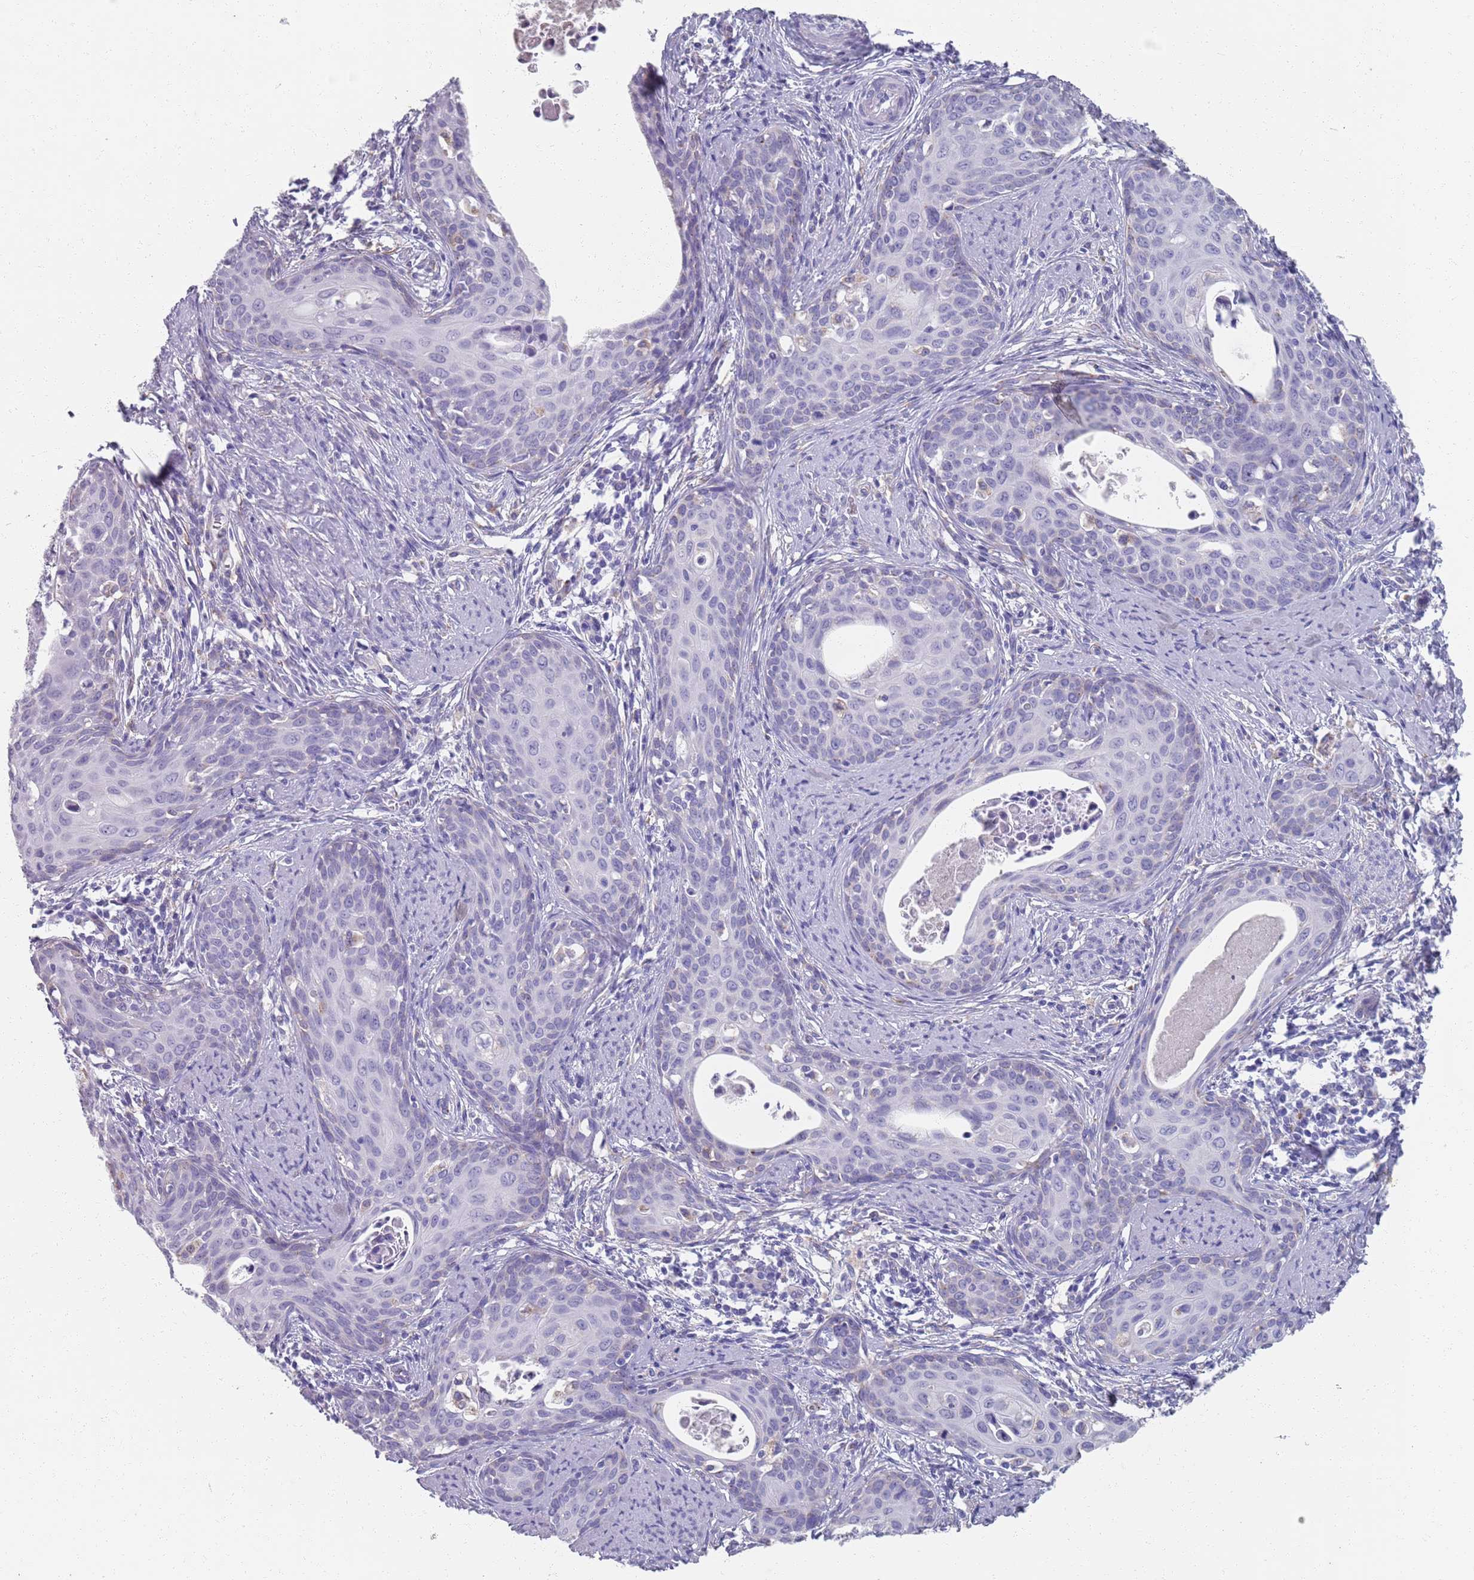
{"staining": {"intensity": "negative", "quantity": "none", "location": "none"}, "tissue": "cervical cancer", "cell_type": "Tumor cells", "image_type": "cancer", "snomed": [{"axis": "morphology", "description": "Squamous cell carcinoma, NOS"}, {"axis": "topography", "description": "Cervix"}], "caption": "Tumor cells show no significant expression in squamous cell carcinoma (cervical). The staining is performed using DAB (3,3'-diaminobenzidine) brown chromogen with nuclei counter-stained in using hematoxylin.", "gene": "PLOD1", "patient": {"sex": "female", "age": 46}}